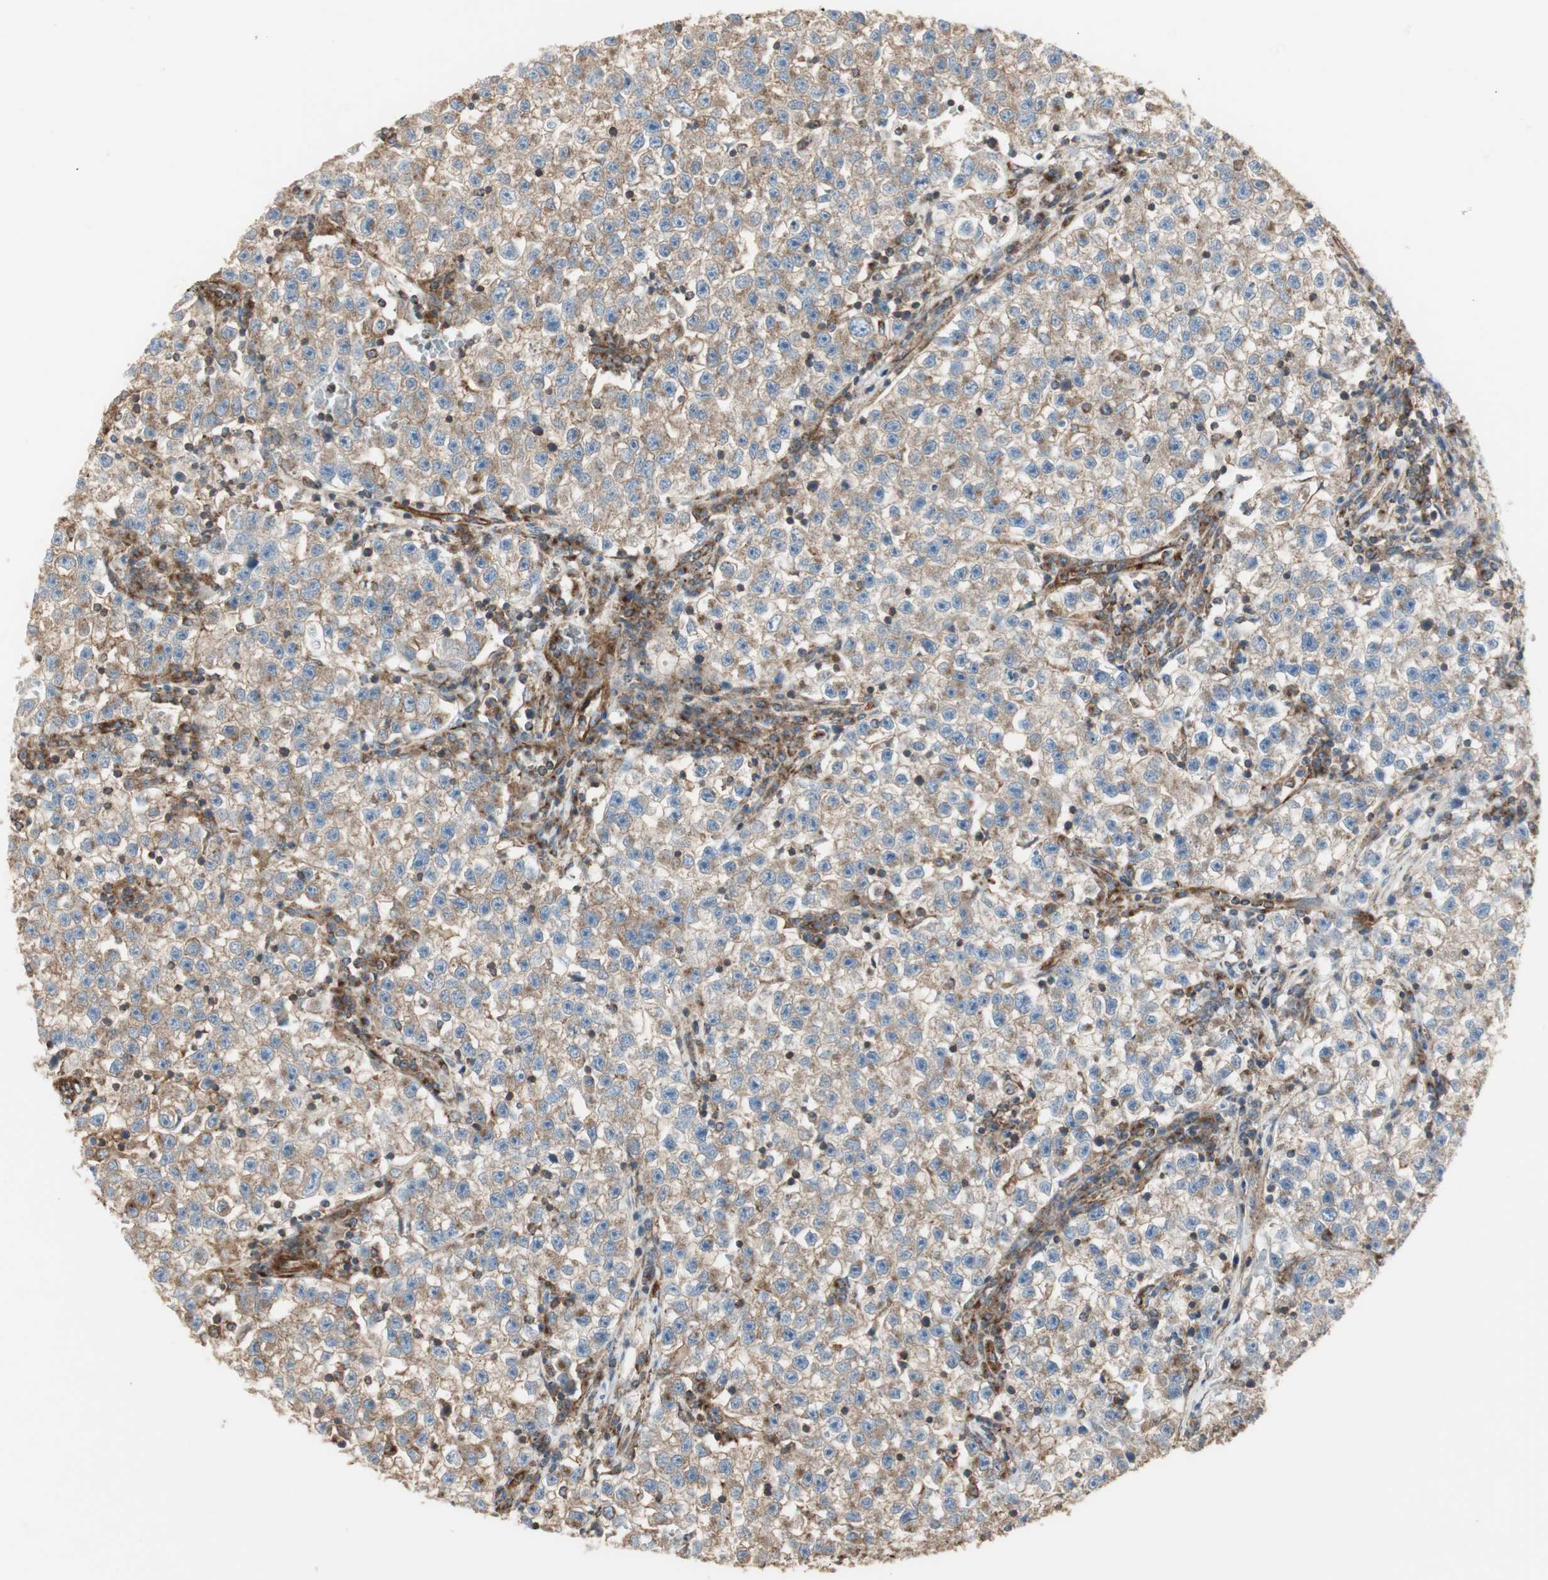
{"staining": {"intensity": "moderate", "quantity": ">75%", "location": "cytoplasmic/membranous"}, "tissue": "testis cancer", "cell_type": "Tumor cells", "image_type": "cancer", "snomed": [{"axis": "morphology", "description": "Seminoma, NOS"}, {"axis": "topography", "description": "Testis"}], "caption": "Seminoma (testis) stained with DAB (3,3'-diaminobenzidine) IHC demonstrates medium levels of moderate cytoplasmic/membranous expression in approximately >75% of tumor cells.", "gene": "H6PD", "patient": {"sex": "male", "age": 22}}